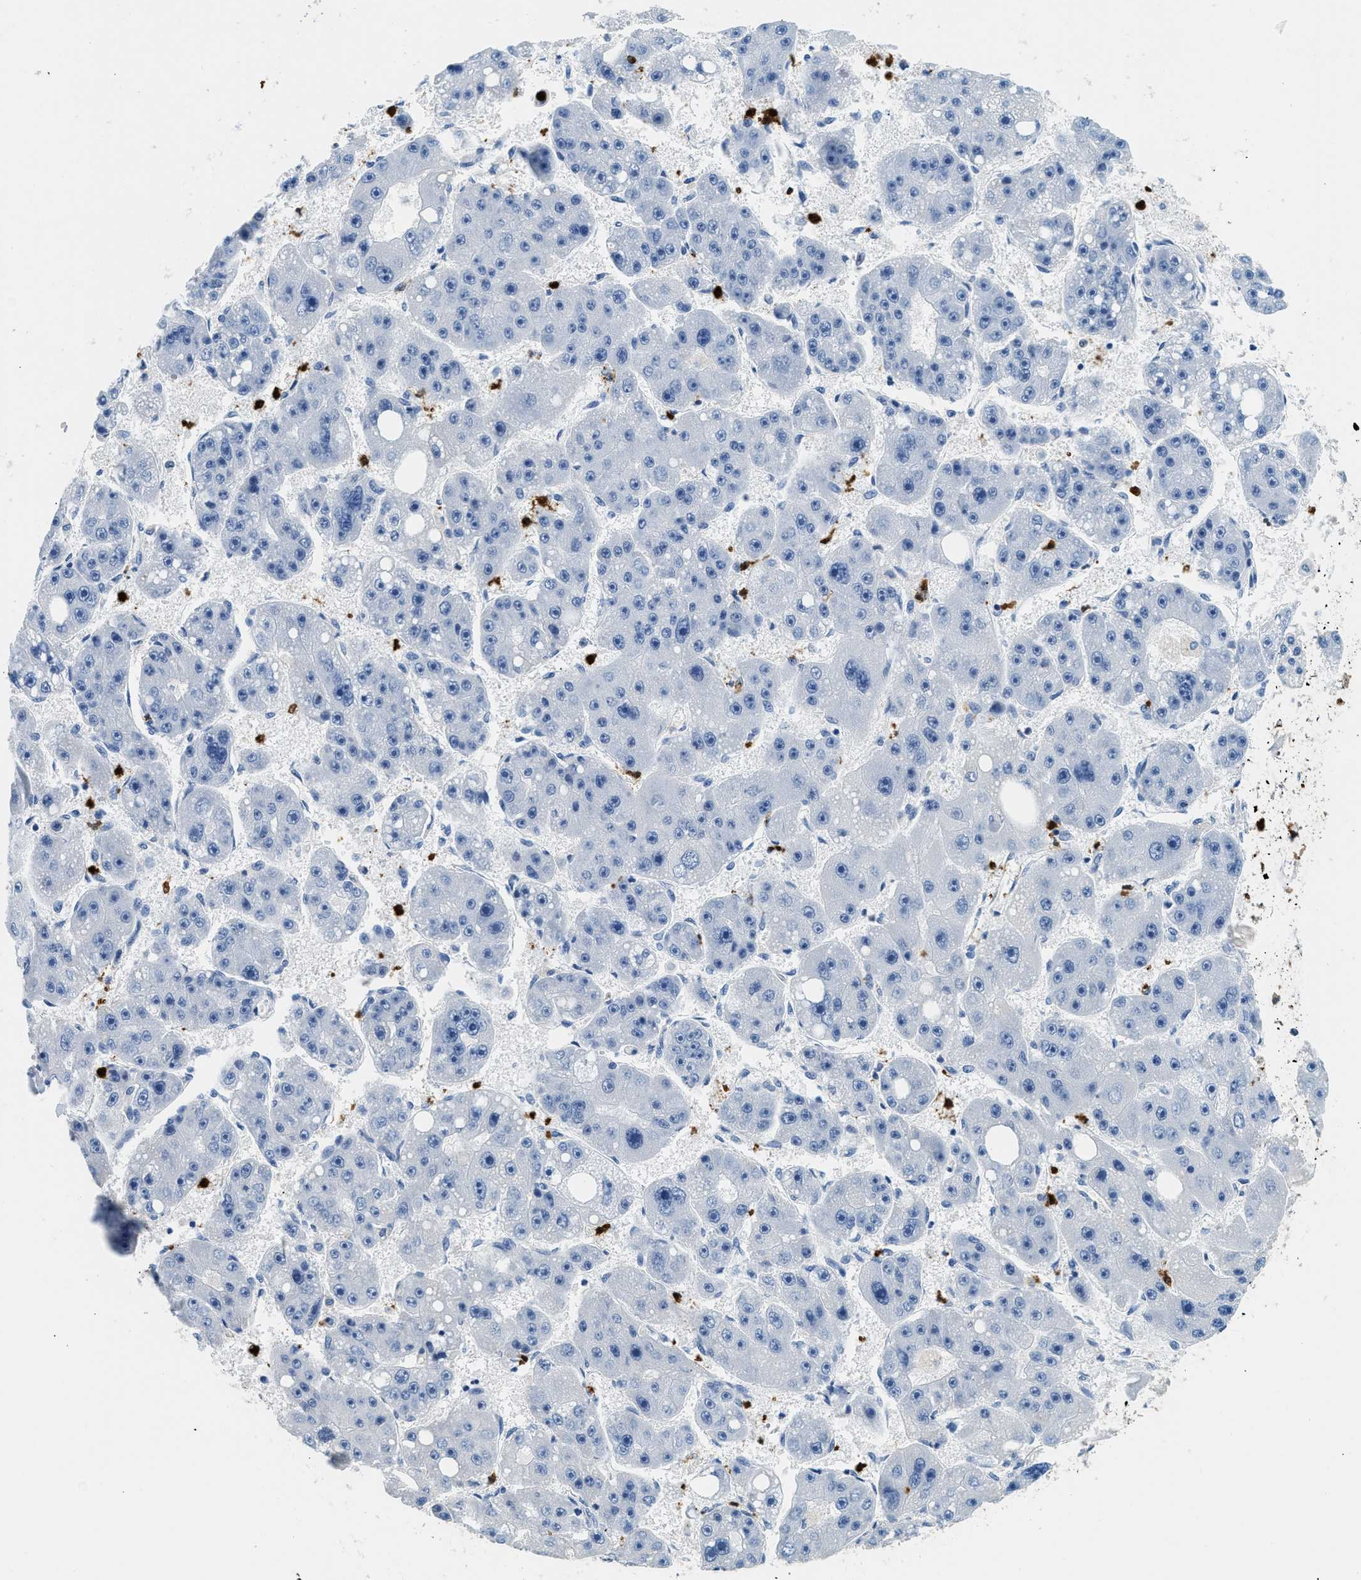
{"staining": {"intensity": "negative", "quantity": "none", "location": "none"}, "tissue": "liver cancer", "cell_type": "Tumor cells", "image_type": "cancer", "snomed": [{"axis": "morphology", "description": "Carcinoma, Hepatocellular, NOS"}, {"axis": "topography", "description": "Liver"}], "caption": "Tumor cells show no significant protein staining in liver cancer.", "gene": "ANXA3", "patient": {"sex": "female", "age": 61}}